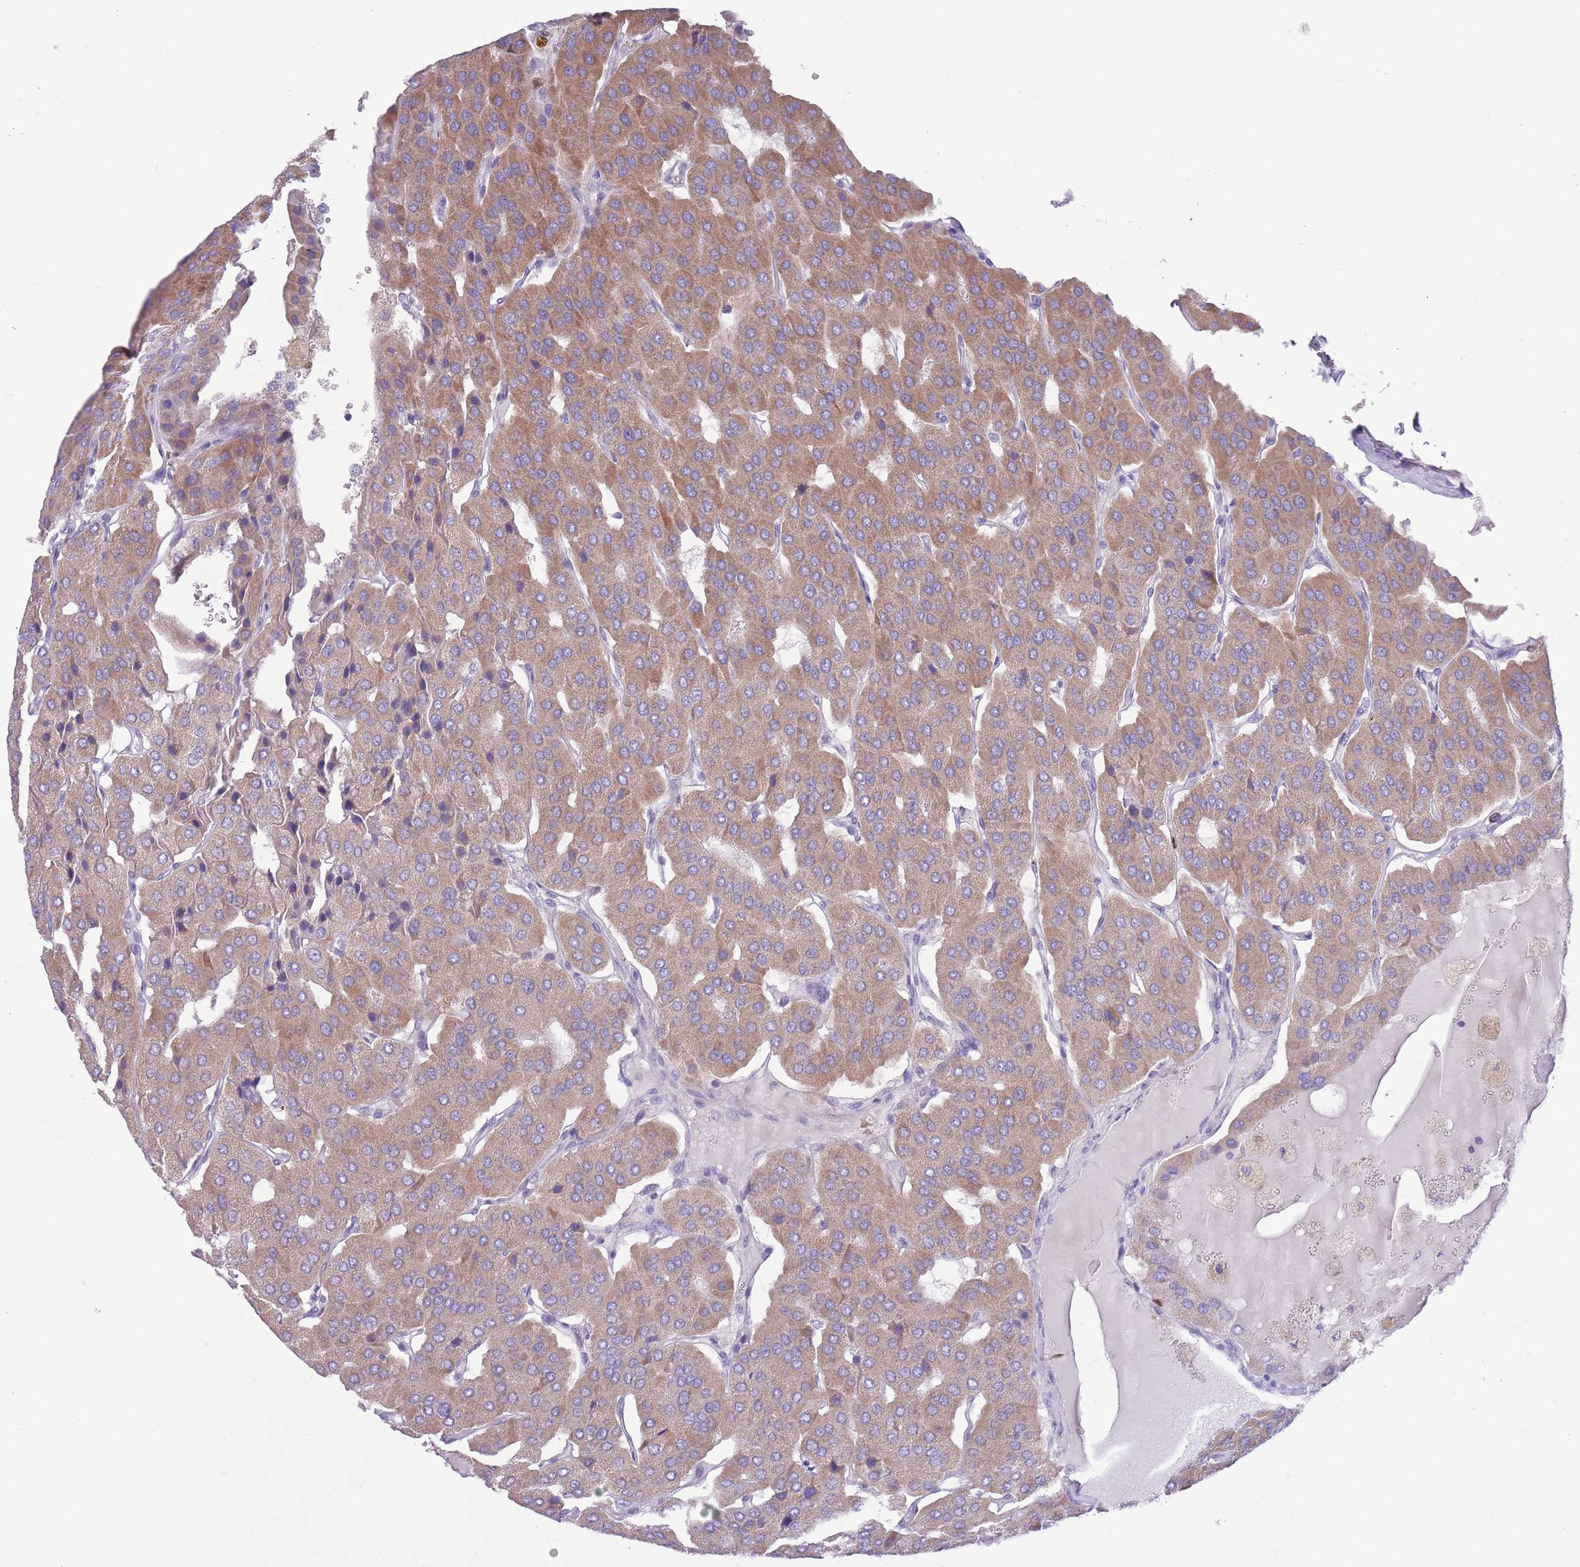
{"staining": {"intensity": "moderate", "quantity": "<25%", "location": "cytoplasmic/membranous"}, "tissue": "parathyroid gland", "cell_type": "Glandular cells", "image_type": "normal", "snomed": [{"axis": "morphology", "description": "Normal tissue, NOS"}, {"axis": "morphology", "description": "Adenoma, NOS"}, {"axis": "topography", "description": "Parathyroid gland"}], "caption": "Moderate cytoplasmic/membranous staining for a protein is seen in about <25% of glandular cells of benign parathyroid gland using IHC.", "gene": "OR6M1", "patient": {"sex": "female", "age": 86}}